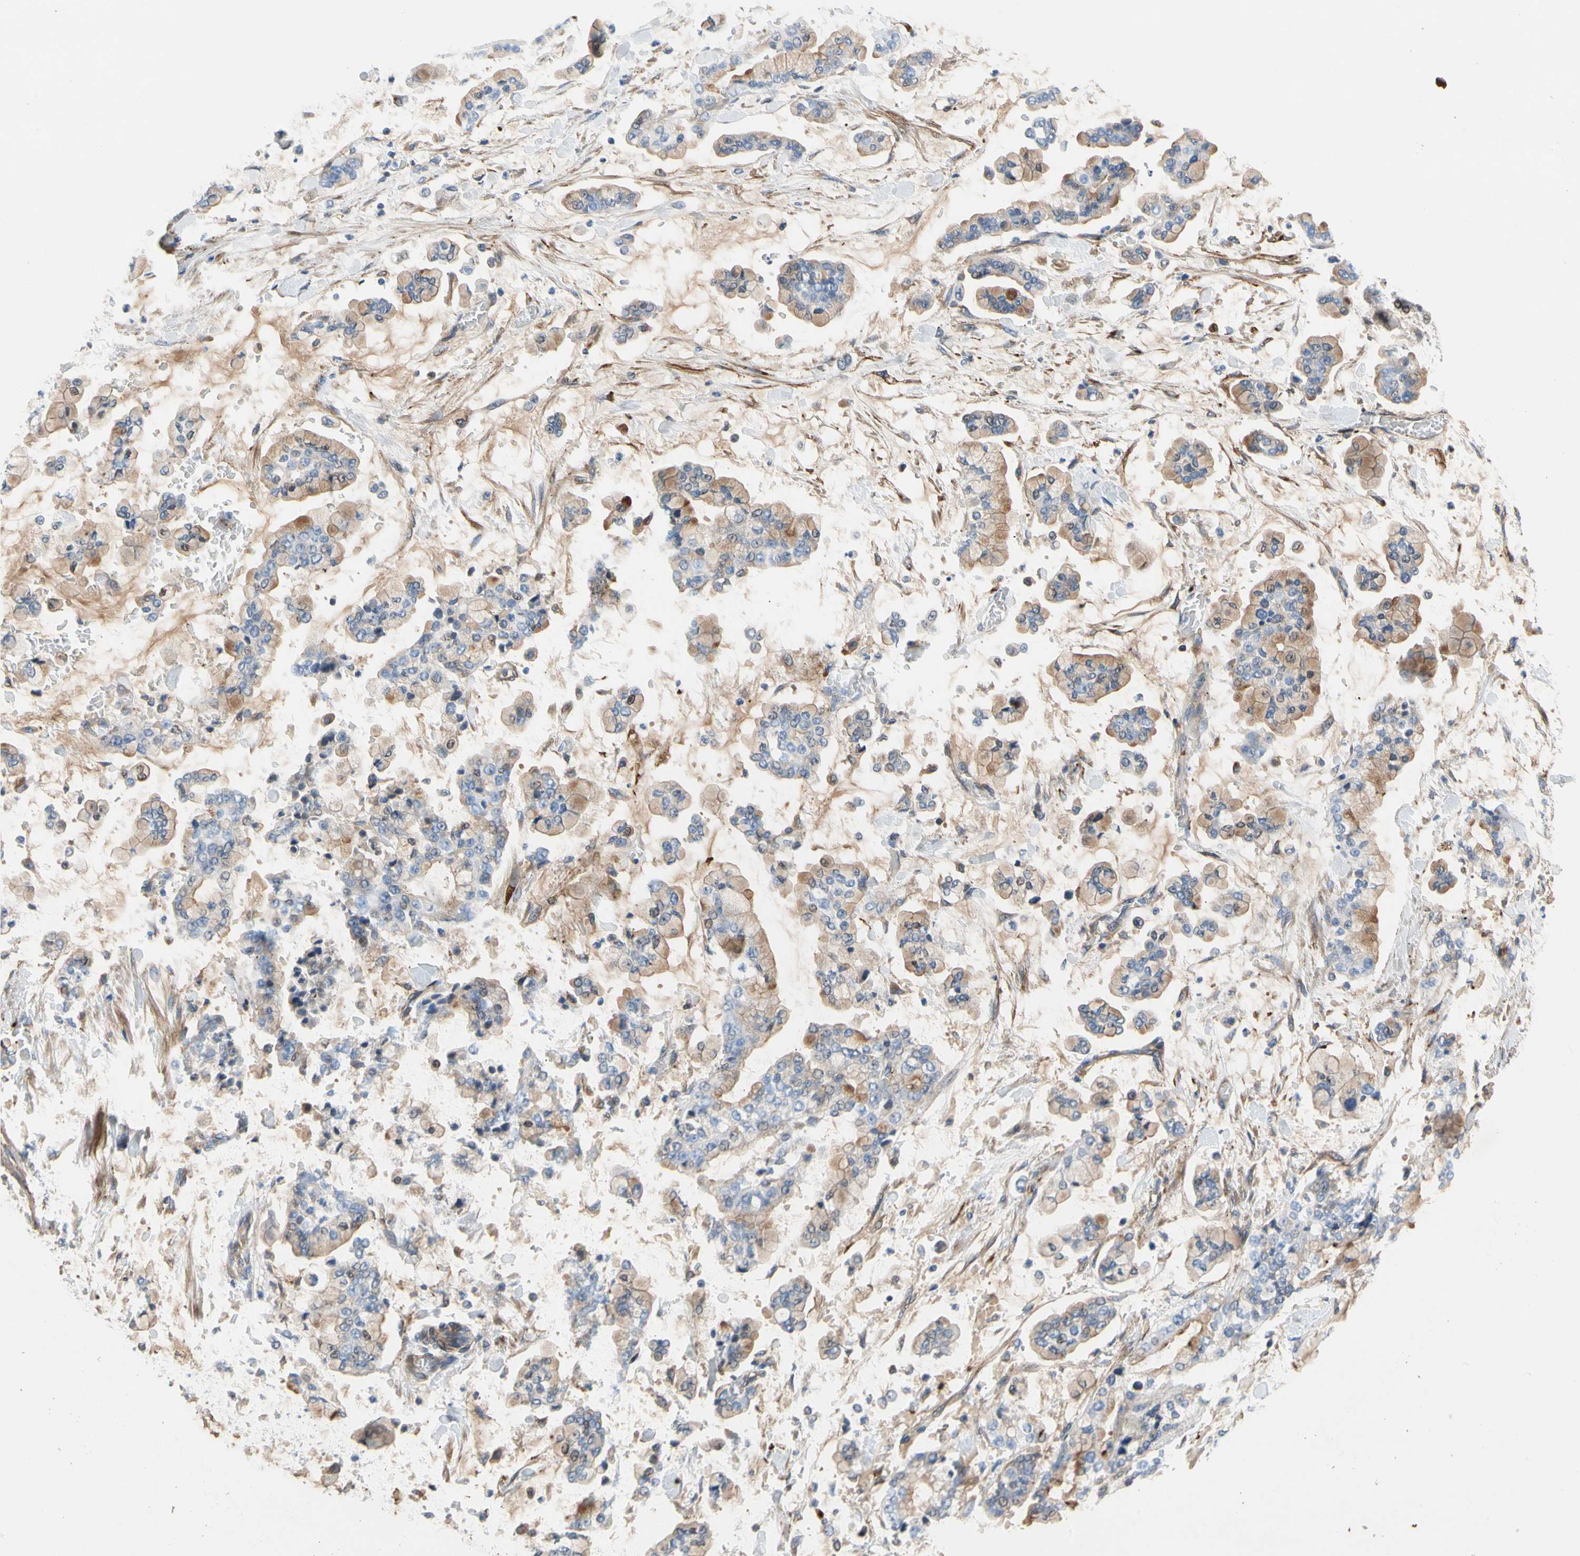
{"staining": {"intensity": "moderate", "quantity": "25%-75%", "location": "cytoplasmic/membranous"}, "tissue": "stomach cancer", "cell_type": "Tumor cells", "image_type": "cancer", "snomed": [{"axis": "morphology", "description": "Normal tissue, NOS"}, {"axis": "morphology", "description": "Adenocarcinoma, NOS"}, {"axis": "topography", "description": "Stomach, upper"}, {"axis": "topography", "description": "Stomach"}], "caption": "Stomach adenocarcinoma tissue shows moderate cytoplasmic/membranous positivity in approximately 25%-75% of tumor cells, visualized by immunohistochemistry.", "gene": "ENTREP3", "patient": {"sex": "male", "age": 76}}